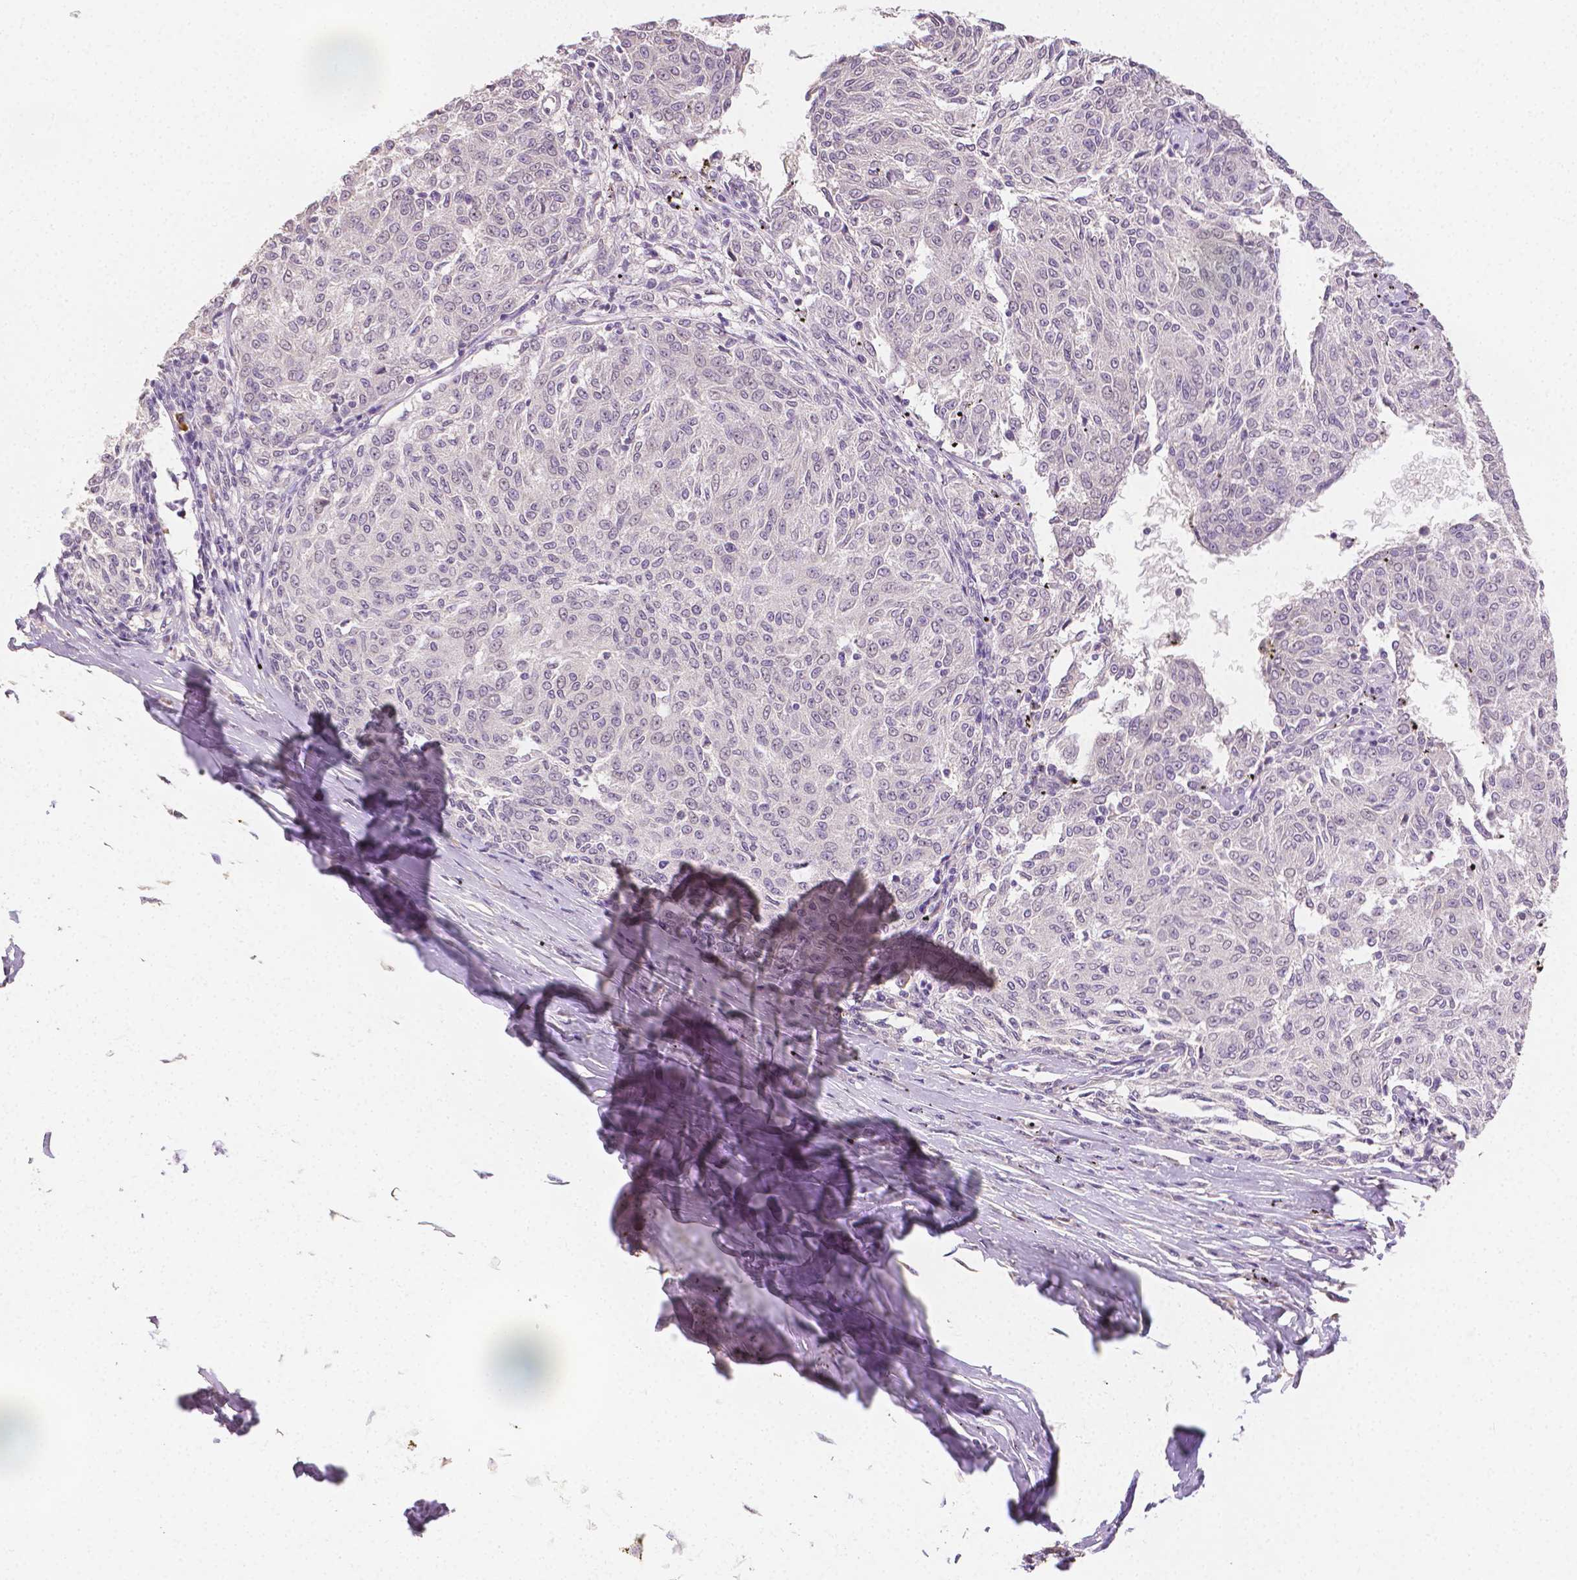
{"staining": {"intensity": "negative", "quantity": "none", "location": "none"}, "tissue": "melanoma", "cell_type": "Tumor cells", "image_type": "cancer", "snomed": [{"axis": "morphology", "description": "Malignant melanoma, NOS"}, {"axis": "topography", "description": "Skin"}], "caption": "Tumor cells show no significant positivity in malignant melanoma.", "gene": "TGM1", "patient": {"sex": "female", "age": 72}}